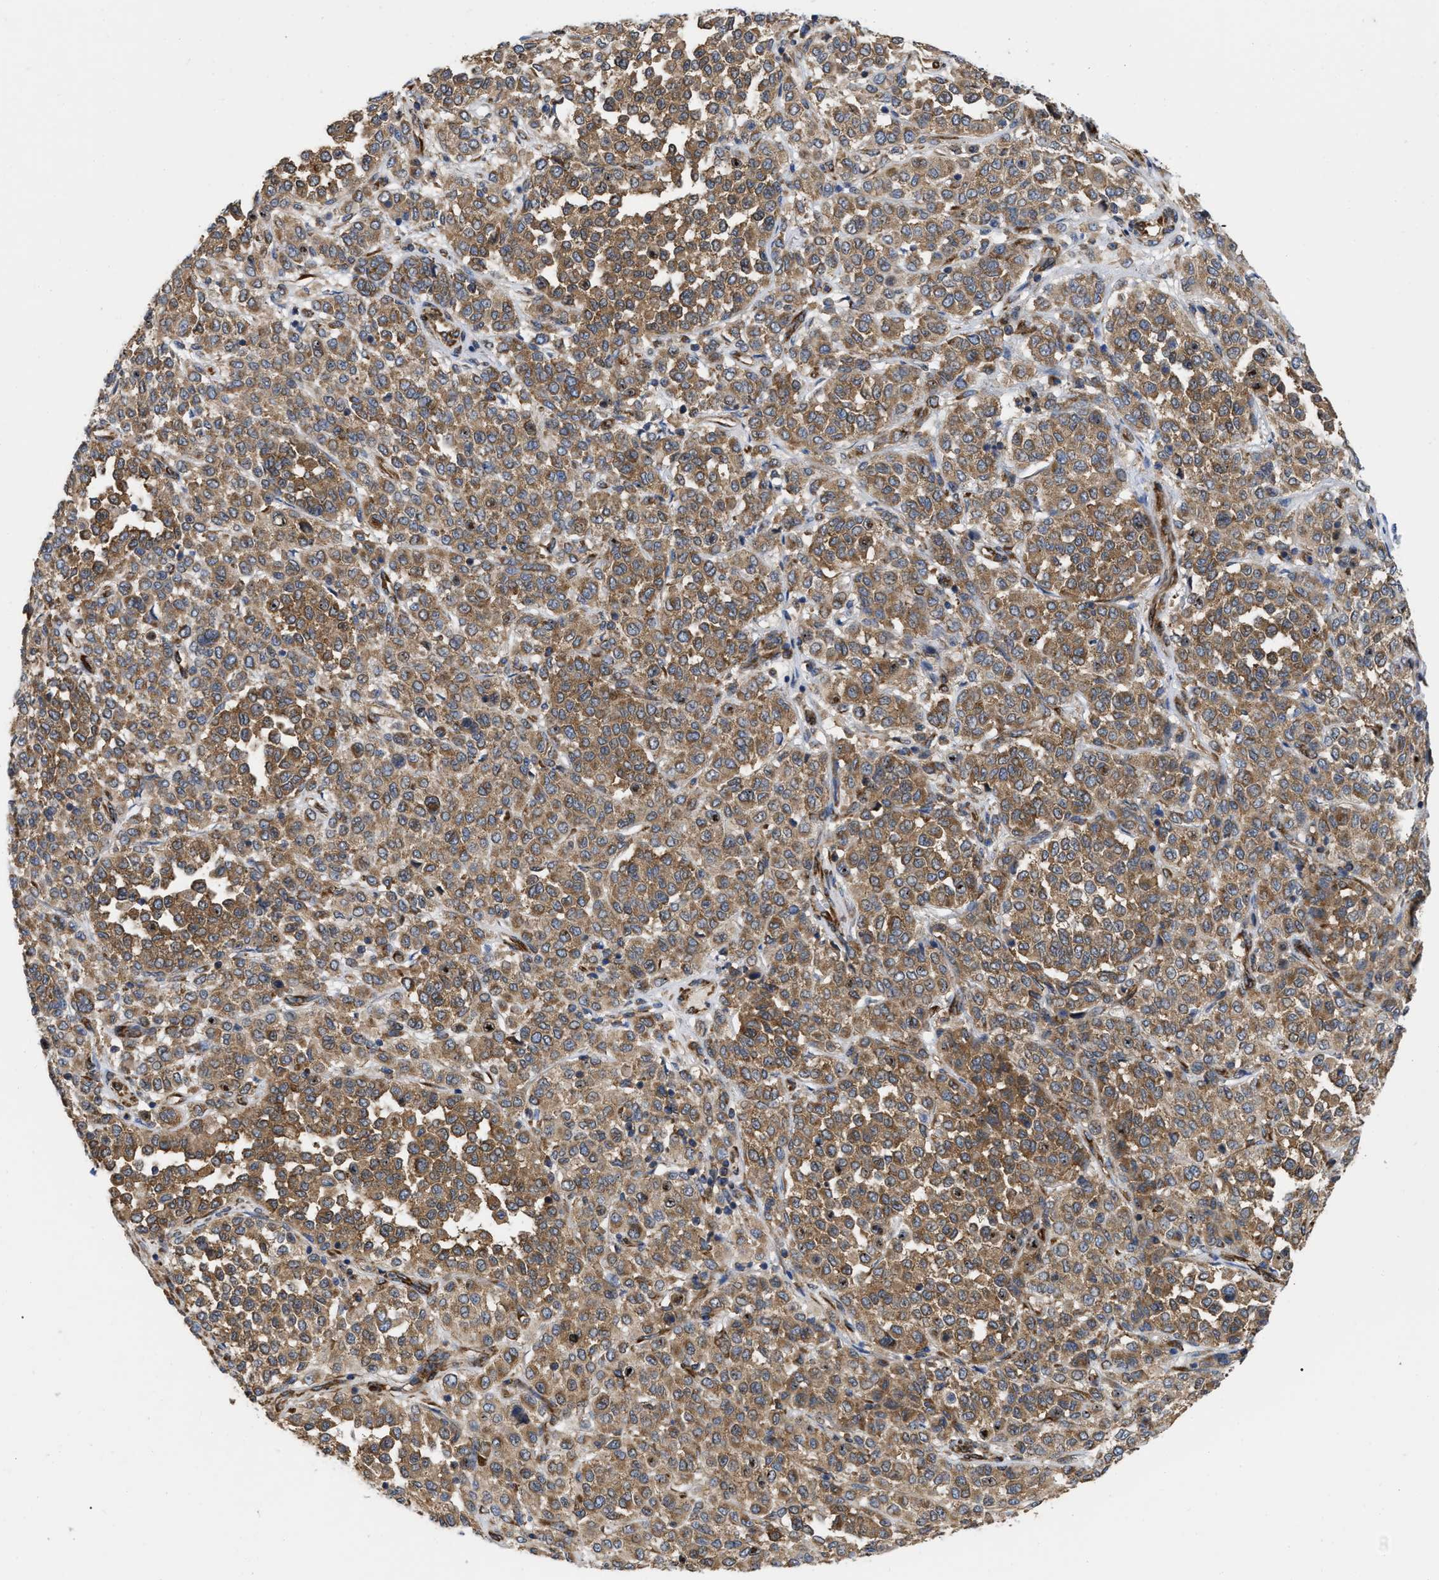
{"staining": {"intensity": "moderate", "quantity": ">75%", "location": "cytoplasmic/membranous"}, "tissue": "melanoma", "cell_type": "Tumor cells", "image_type": "cancer", "snomed": [{"axis": "morphology", "description": "Malignant melanoma, Metastatic site"}, {"axis": "topography", "description": "Pancreas"}], "caption": "Protein staining reveals moderate cytoplasmic/membranous staining in approximately >75% of tumor cells in malignant melanoma (metastatic site).", "gene": "FAM120A", "patient": {"sex": "female", "age": 30}}